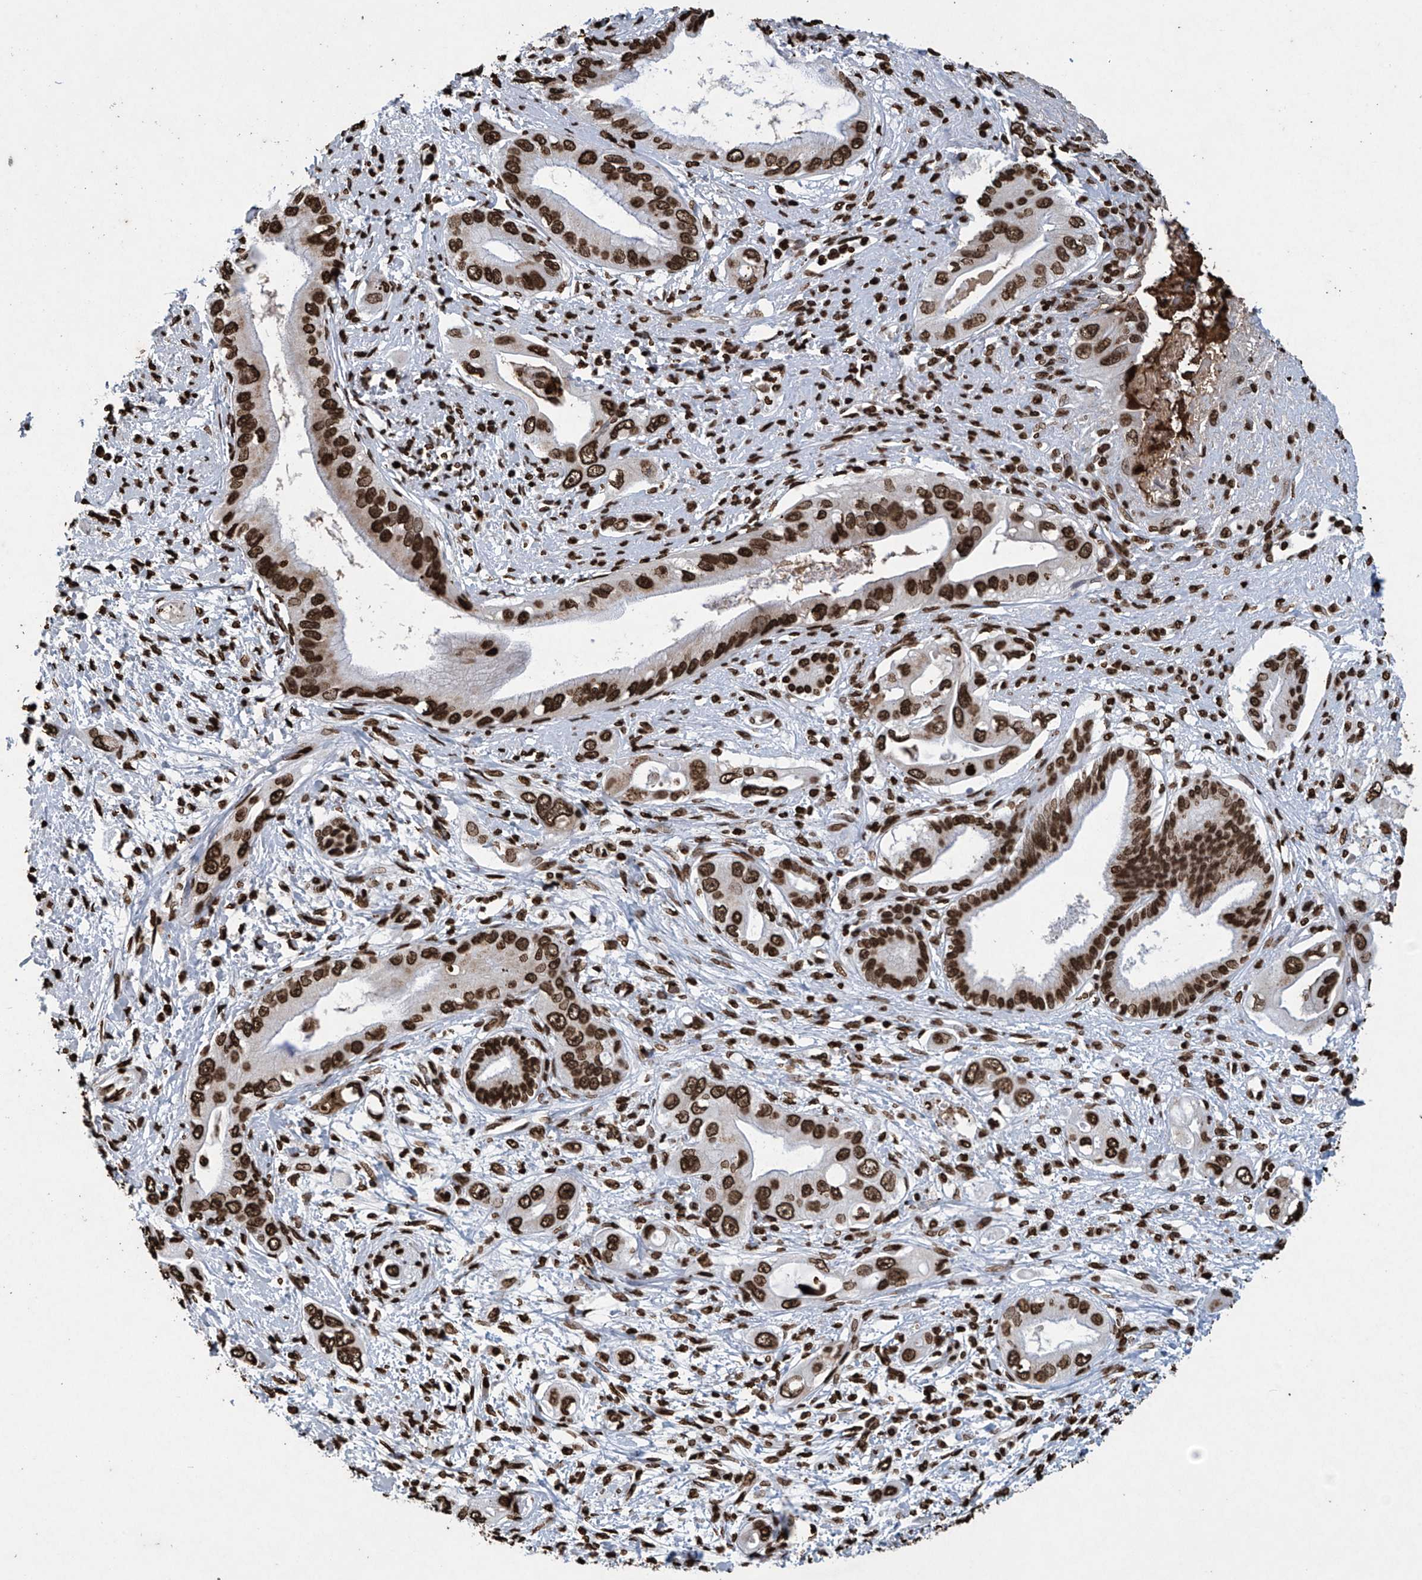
{"staining": {"intensity": "strong", "quantity": ">75%", "location": "nuclear"}, "tissue": "pancreatic cancer", "cell_type": "Tumor cells", "image_type": "cancer", "snomed": [{"axis": "morphology", "description": "Inflammation, NOS"}, {"axis": "morphology", "description": "Adenocarcinoma, NOS"}, {"axis": "topography", "description": "Pancreas"}], "caption": "The photomicrograph exhibits immunohistochemical staining of pancreatic cancer (adenocarcinoma). There is strong nuclear expression is appreciated in about >75% of tumor cells.", "gene": "H3-3A", "patient": {"sex": "female", "age": 56}}